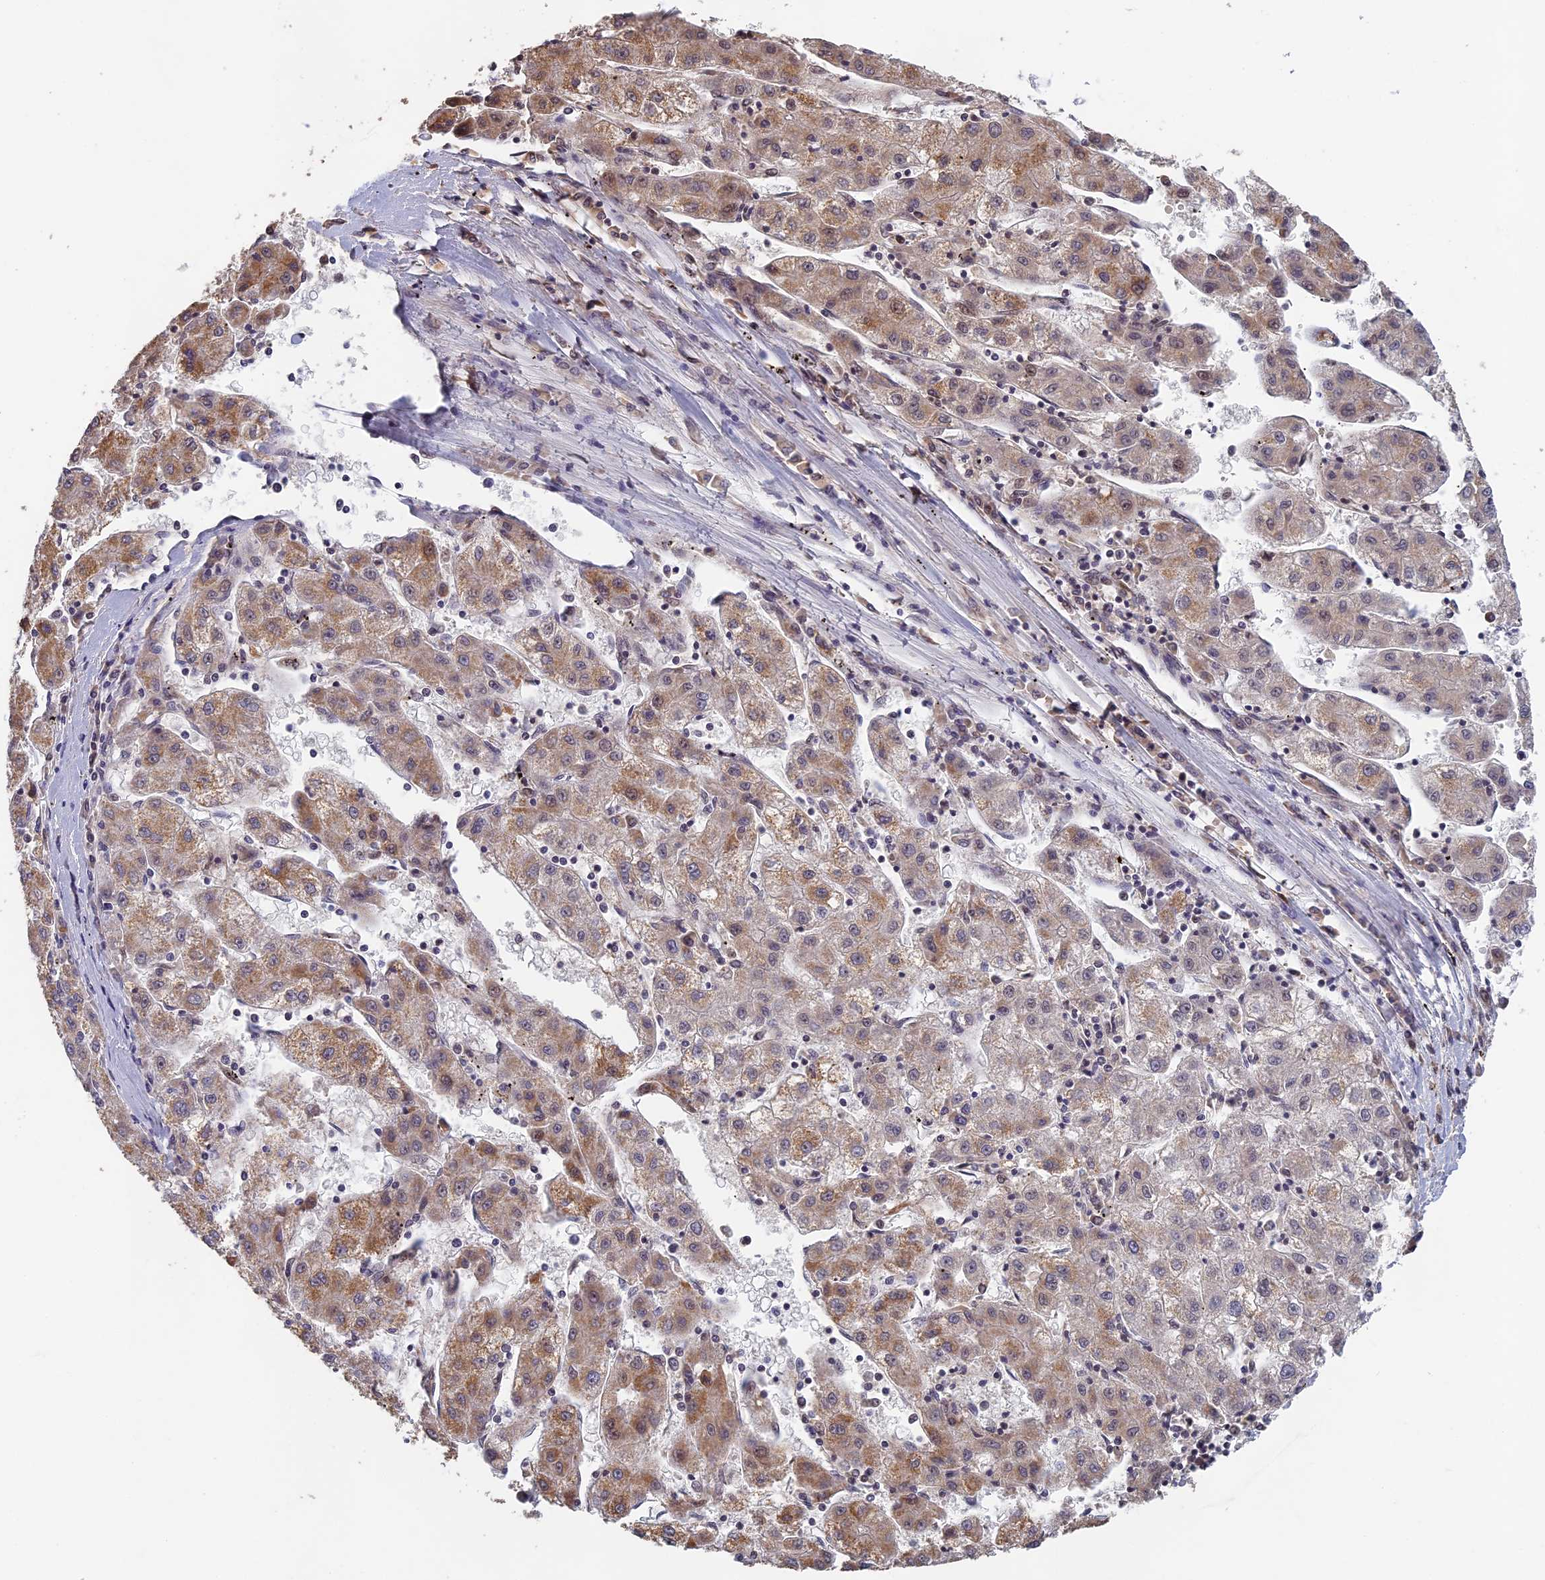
{"staining": {"intensity": "moderate", "quantity": "25%-75%", "location": "cytoplasmic/membranous"}, "tissue": "liver cancer", "cell_type": "Tumor cells", "image_type": "cancer", "snomed": [{"axis": "morphology", "description": "Carcinoma, Hepatocellular, NOS"}, {"axis": "topography", "description": "Liver"}], "caption": "Protein expression analysis of human liver cancer (hepatocellular carcinoma) reveals moderate cytoplasmic/membranous expression in about 25%-75% of tumor cells.", "gene": "MORF4L1", "patient": {"sex": "male", "age": 72}}